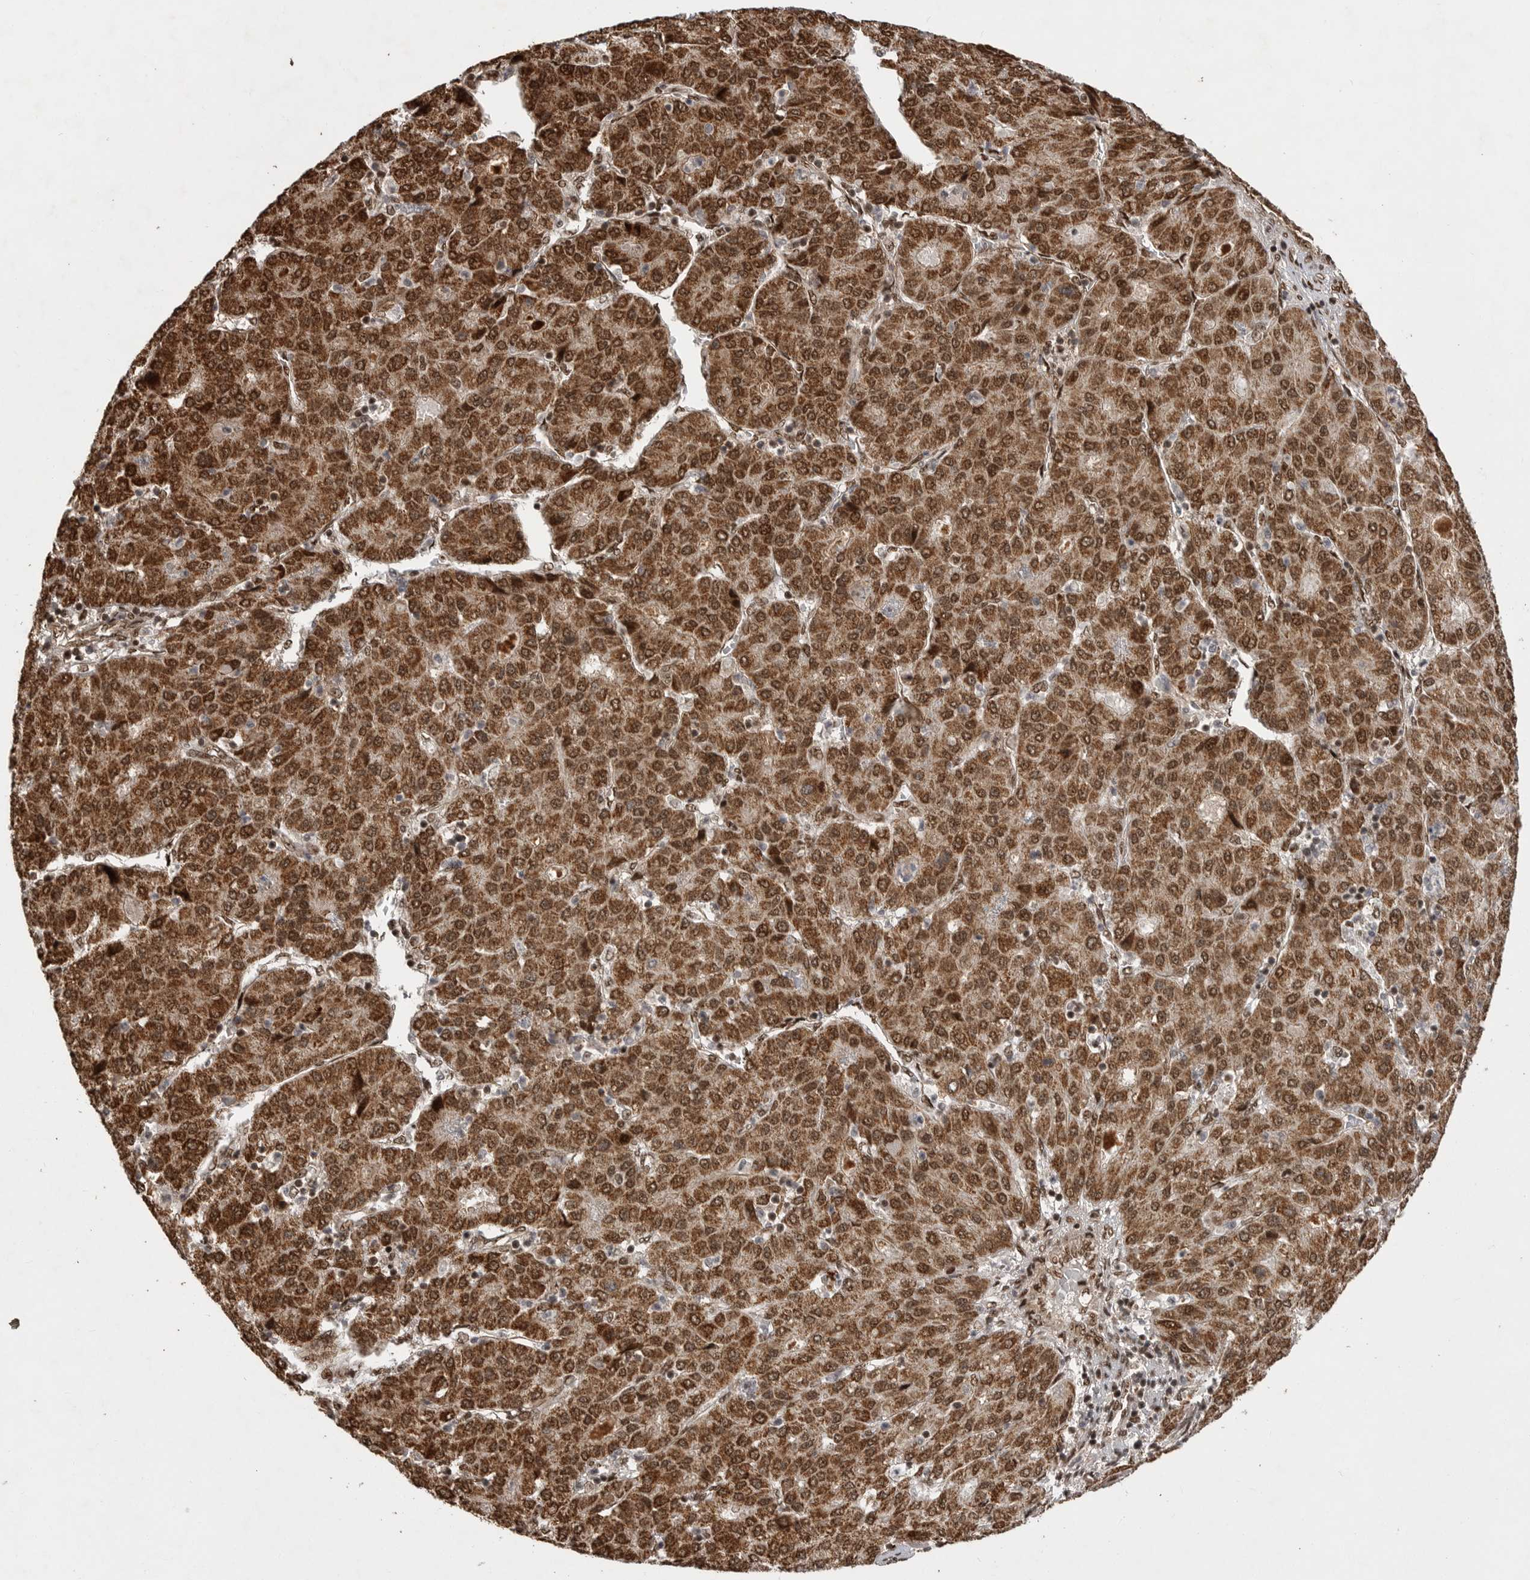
{"staining": {"intensity": "moderate", "quantity": ">75%", "location": "cytoplasmic/membranous,nuclear"}, "tissue": "liver cancer", "cell_type": "Tumor cells", "image_type": "cancer", "snomed": [{"axis": "morphology", "description": "Carcinoma, Hepatocellular, NOS"}, {"axis": "topography", "description": "Liver"}], "caption": "Approximately >75% of tumor cells in human hepatocellular carcinoma (liver) display moderate cytoplasmic/membranous and nuclear protein expression as visualized by brown immunohistochemical staining.", "gene": "PPP1R8", "patient": {"sex": "male", "age": 65}}